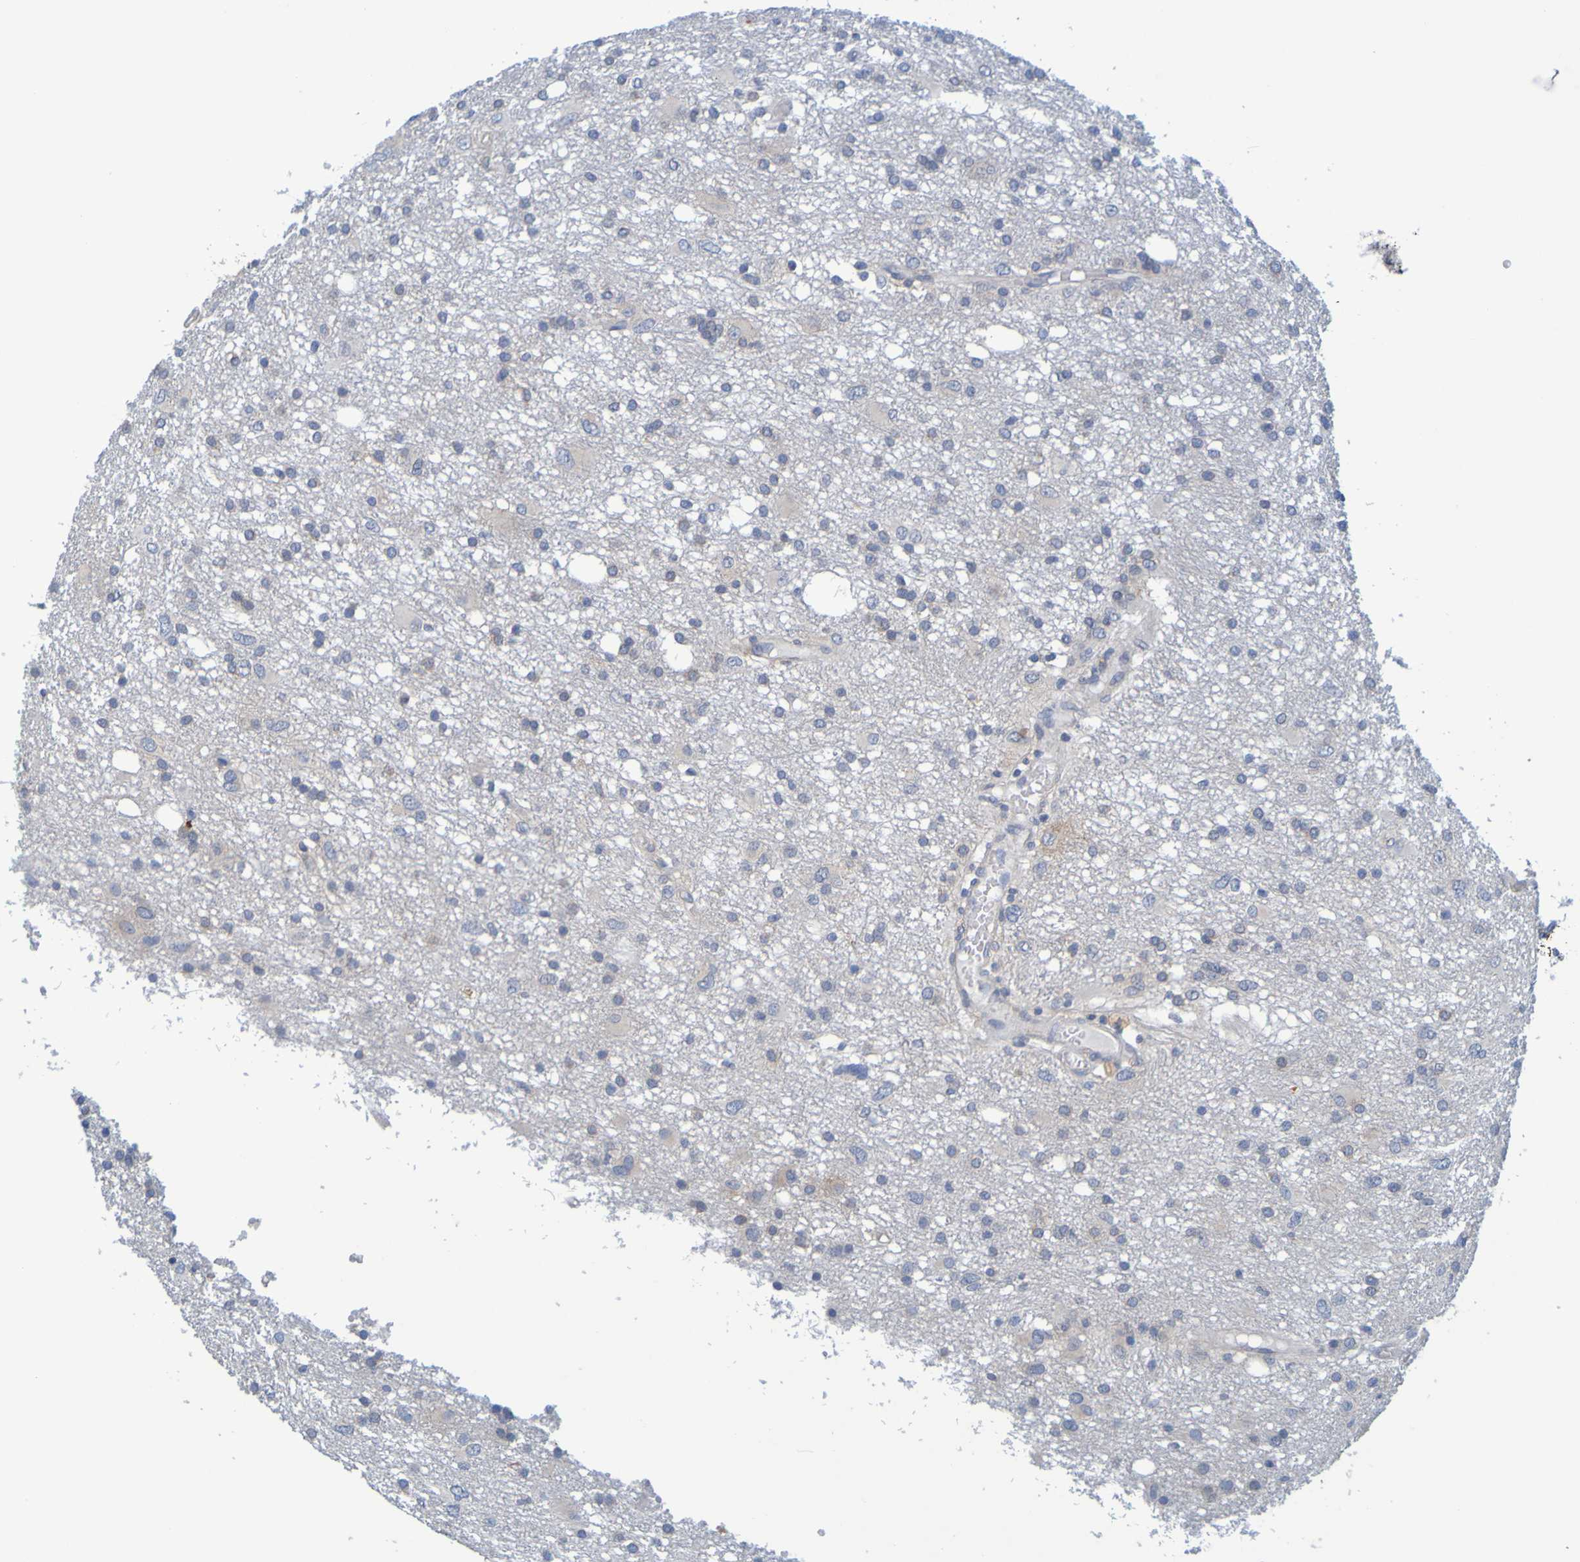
{"staining": {"intensity": "negative", "quantity": "none", "location": "none"}, "tissue": "glioma", "cell_type": "Tumor cells", "image_type": "cancer", "snomed": [{"axis": "morphology", "description": "Glioma, malignant, High grade"}, {"axis": "topography", "description": "Brain"}], "caption": "This is an immunohistochemistry (IHC) photomicrograph of human malignant glioma (high-grade). There is no staining in tumor cells.", "gene": "SIL1", "patient": {"sex": "female", "age": 59}}